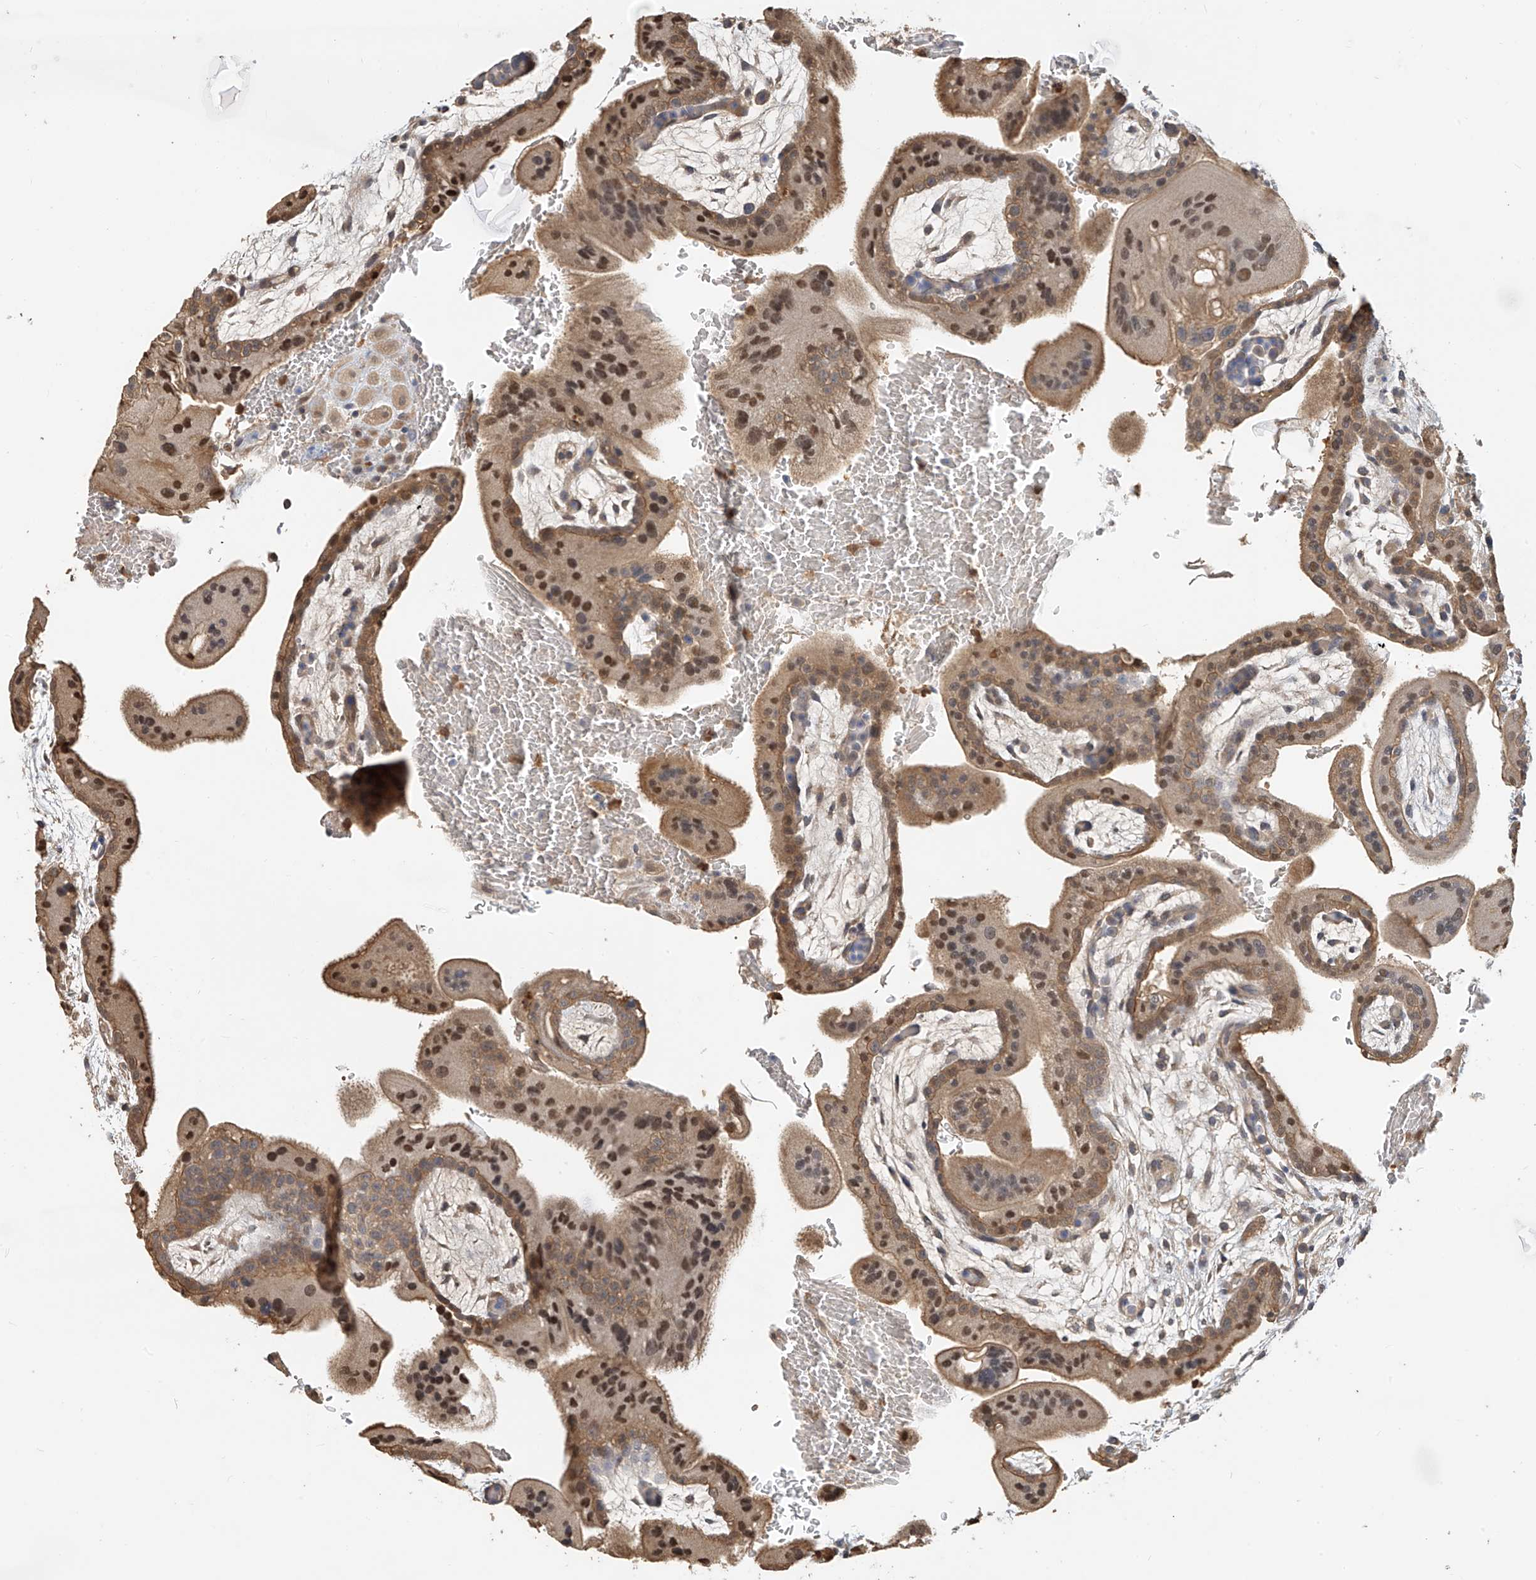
{"staining": {"intensity": "moderate", "quantity": ">75%", "location": "cytoplasmic/membranous"}, "tissue": "placenta", "cell_type": "Decidual cells", "image_type": "normal", "snomed": [{"axis": "morphology", "description": "Normal tissue, NOS"}, {"axis": "topography", "description": "Placenta"}], "caption": "About >75% of decidual cells in unremarkable placenta show moderate cytoplasmic/membranous protein staining as visualized by brown immunohistochemical staining.", "gene": "OFD1", "patient": {"sex": "female", "age": 35}}